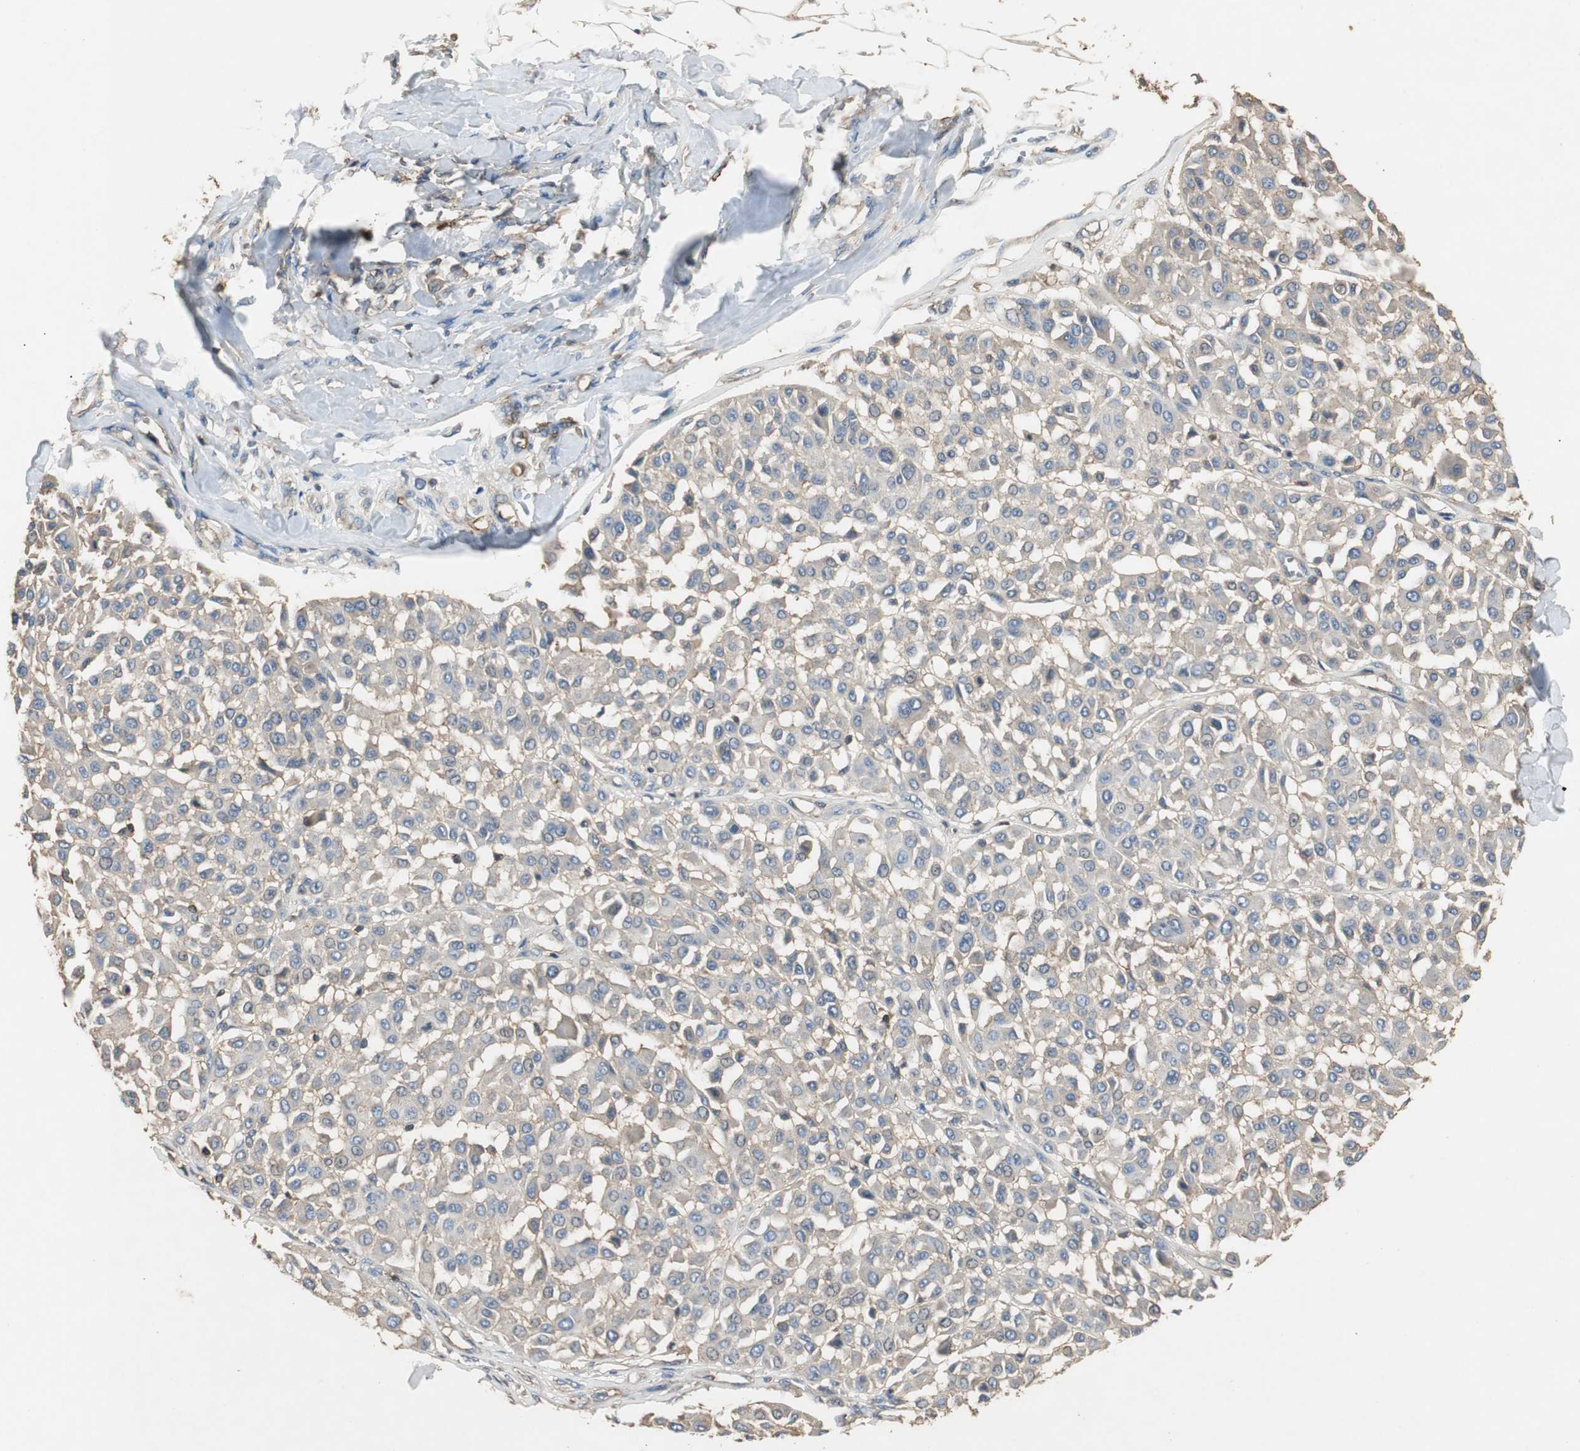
{"staining": {"intensity": "weak", "quantity": "25%-75%", "location": "cytoplasmic/membranous"}, "tissue": "melanoma", "cell_type": "Tumor cells", "image_type": "cancer", "snomed": [{"axis": "morphology", "description": "Malignant melanoma, Metastatic site"}, {"axis": "topography", "description": "Soft tissue"}], "caption": "DAB (3,3'-diaminobenzidine) immunohistochemical staining of human melanoma demonstrates weak cytoplasmic/membranous protein expression in approximately 25%-75% of tumor cells.", "gene": "TNFRSF14", "patient": {"sex": "male", "age": 41}}